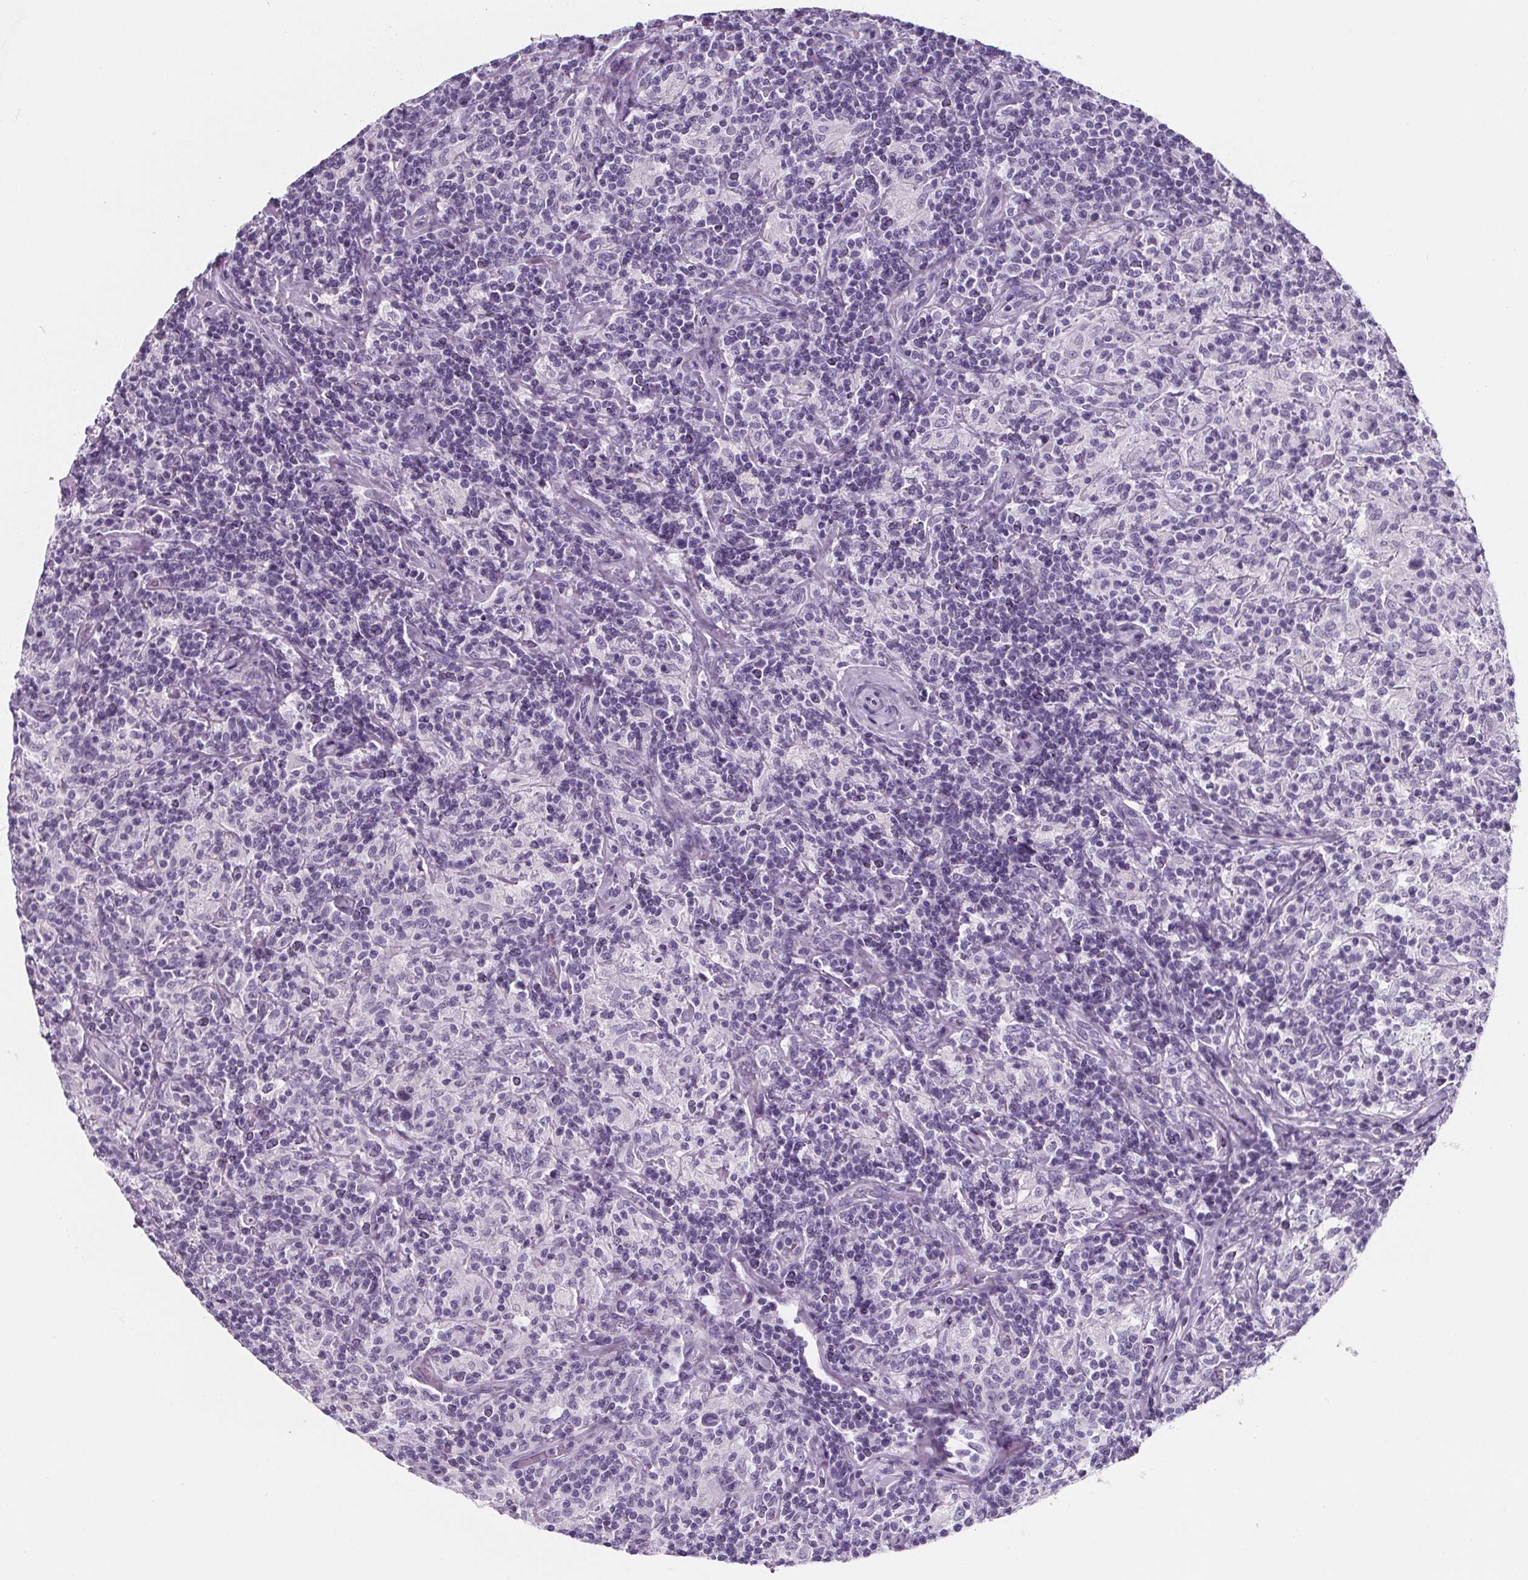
{"staining": {"intensity": "negative", "quantity": "none", "location": "none"}, "tissue": "lymphoma", "cell_type": "Tumor cells", "image_type": "cancer", "snomed": [{"axis": "morphology", "description": "Hodgkin's disease, NOS"}, {"axis": "topography", "description": "Lymph node"}], "caption": "High power microscopy photomicrograph of an immunohistochemistry (IHC) micrograph of lymphoma, revealing no significant expression in tumor cells. (DAB (3,3'-diaminobenzidine) immunohistochemistry with hematoxylin counter stain).", "gene": "ADRB1", "patient": {"sex": "male", "age": 70}}